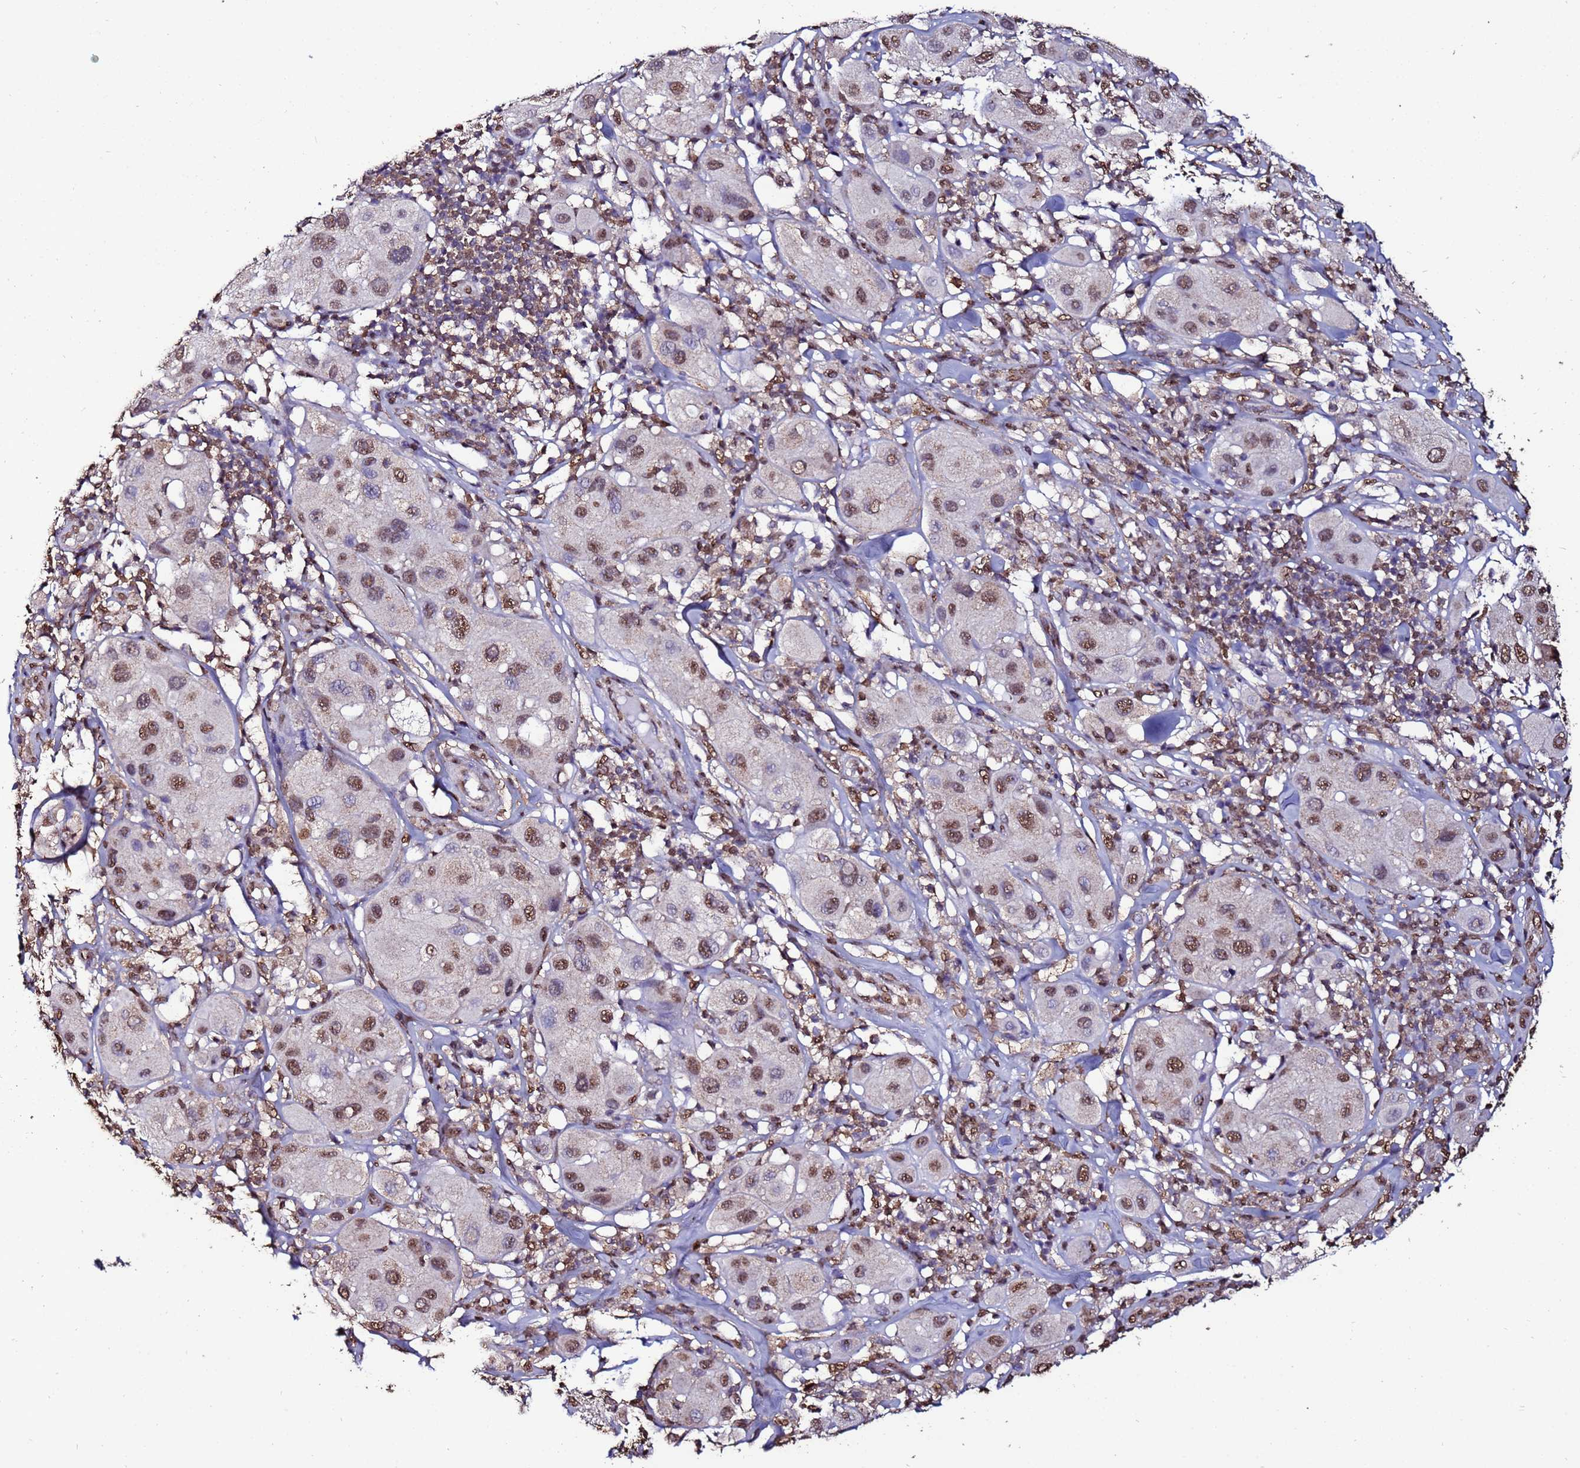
{"staining": {"intensity": "moderate", "quantity": ">75%", "location": "nuclear"}, "tissue": "melanoma", "cell_type": "Tumor cells", "image_type": "cancer", "snomed": [{"axis": "morphology", "description": "Malignant melanoma, Metastatic site"}, {"axis": "topography", "description": "Skin"}], "caption": "IHC photomicrograph of neoplastic tissue: human malignant melanoma (metastatic site) stained using immunohistochemistry demonstrates medium levels of moderate protein expression localized specifically in the nuclear of tumor cells, appearing as a nuclear brown color.", "gene": "TRIP6", "patient": {"sex": "male", "age": 41}}